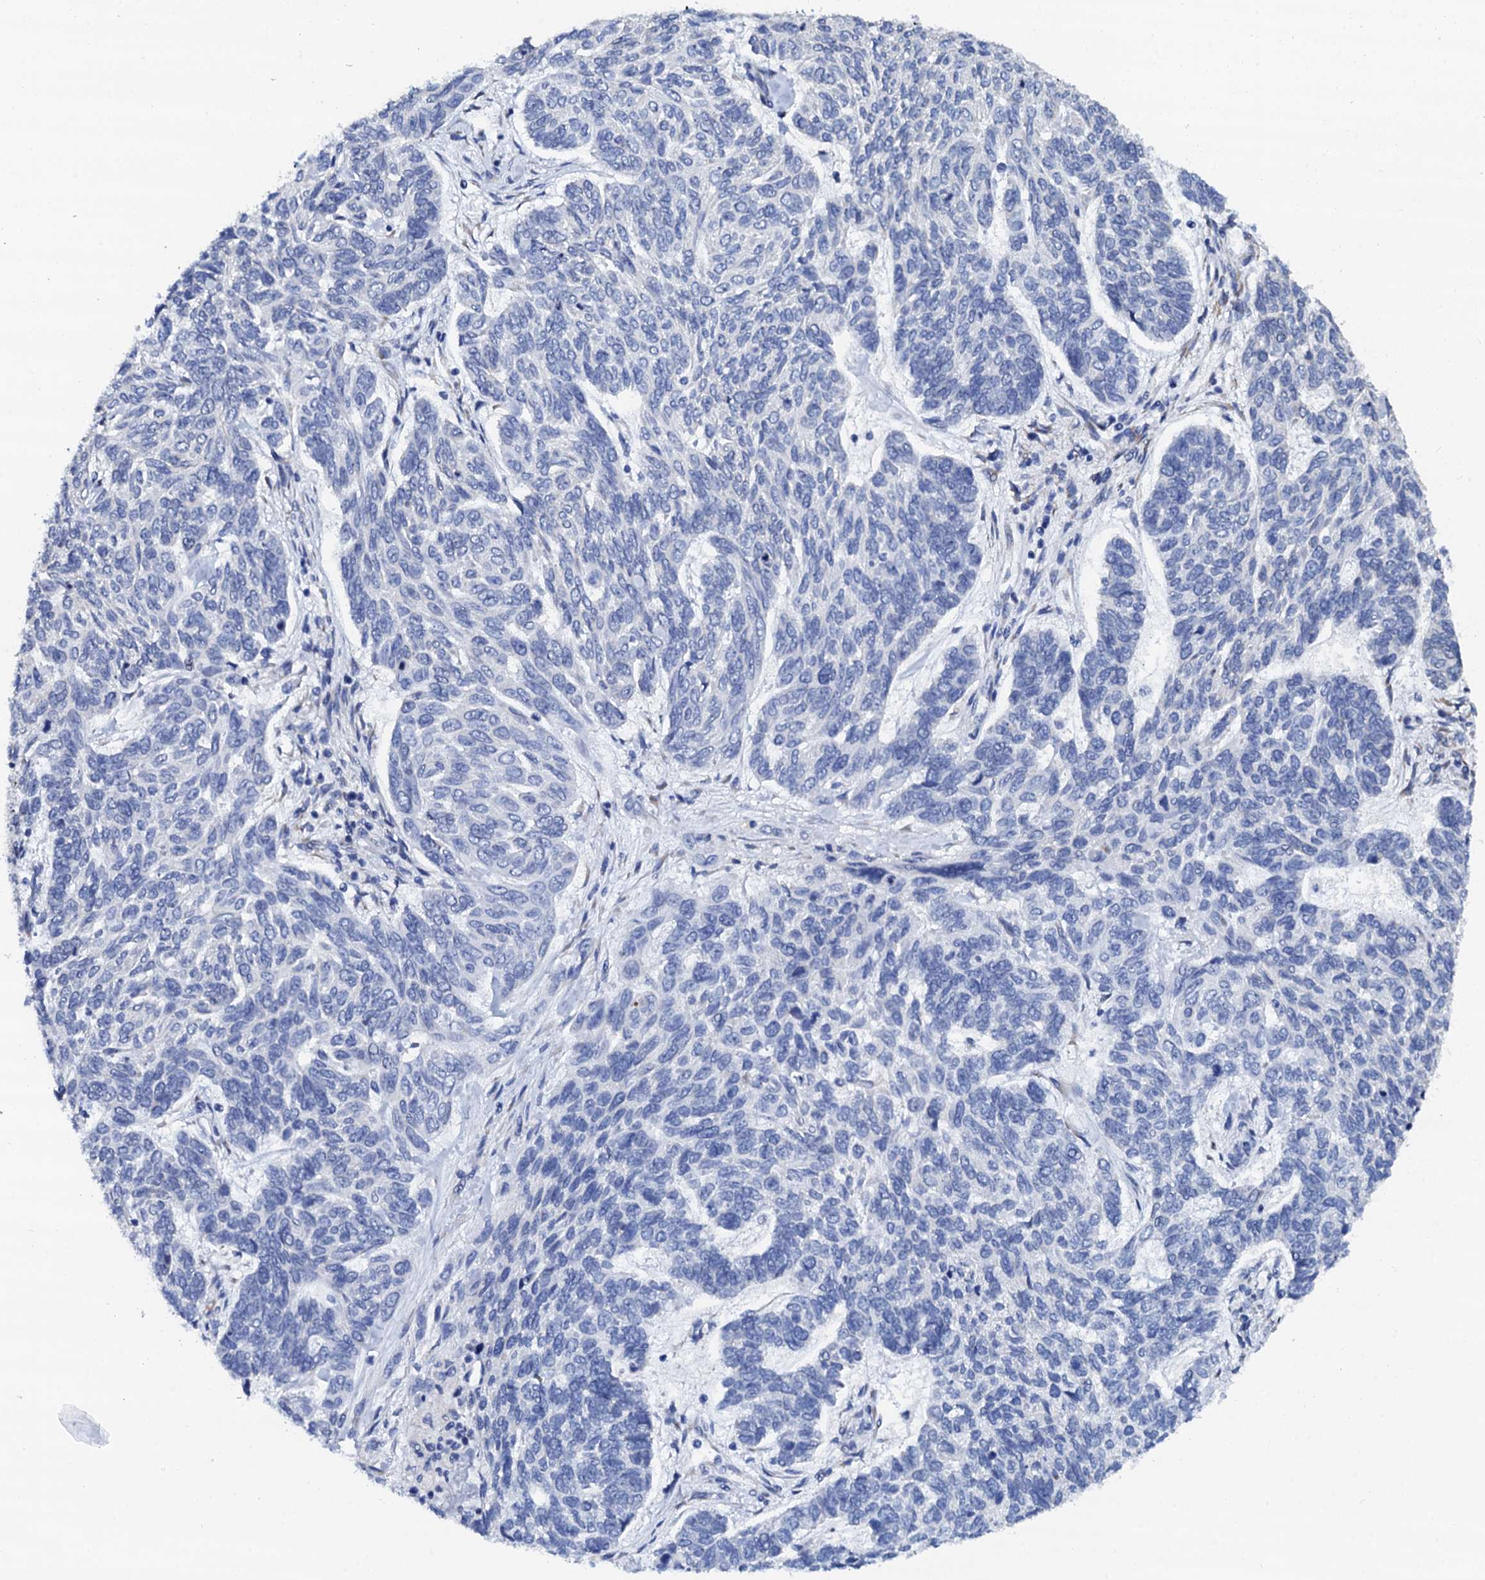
{"staining": {"intensity": "negative", "quantity": "none", "location": "none"}, "tissue": "skin cancer", "cell_type": "Tumor cells", "image_type": "cancer", "snomed": [{"axis": "morphology", "description": "Basal cell carcinoma"}, {"axis": "topography", "description": "Skin"}], "caption": "Immunohistochemical staining of human skin cancer (basal cell carcinoma) demonstrates no significant expression in tumor cells.", "gene": "AKAP3", "patient": {"sex": "female", "age": 65}}